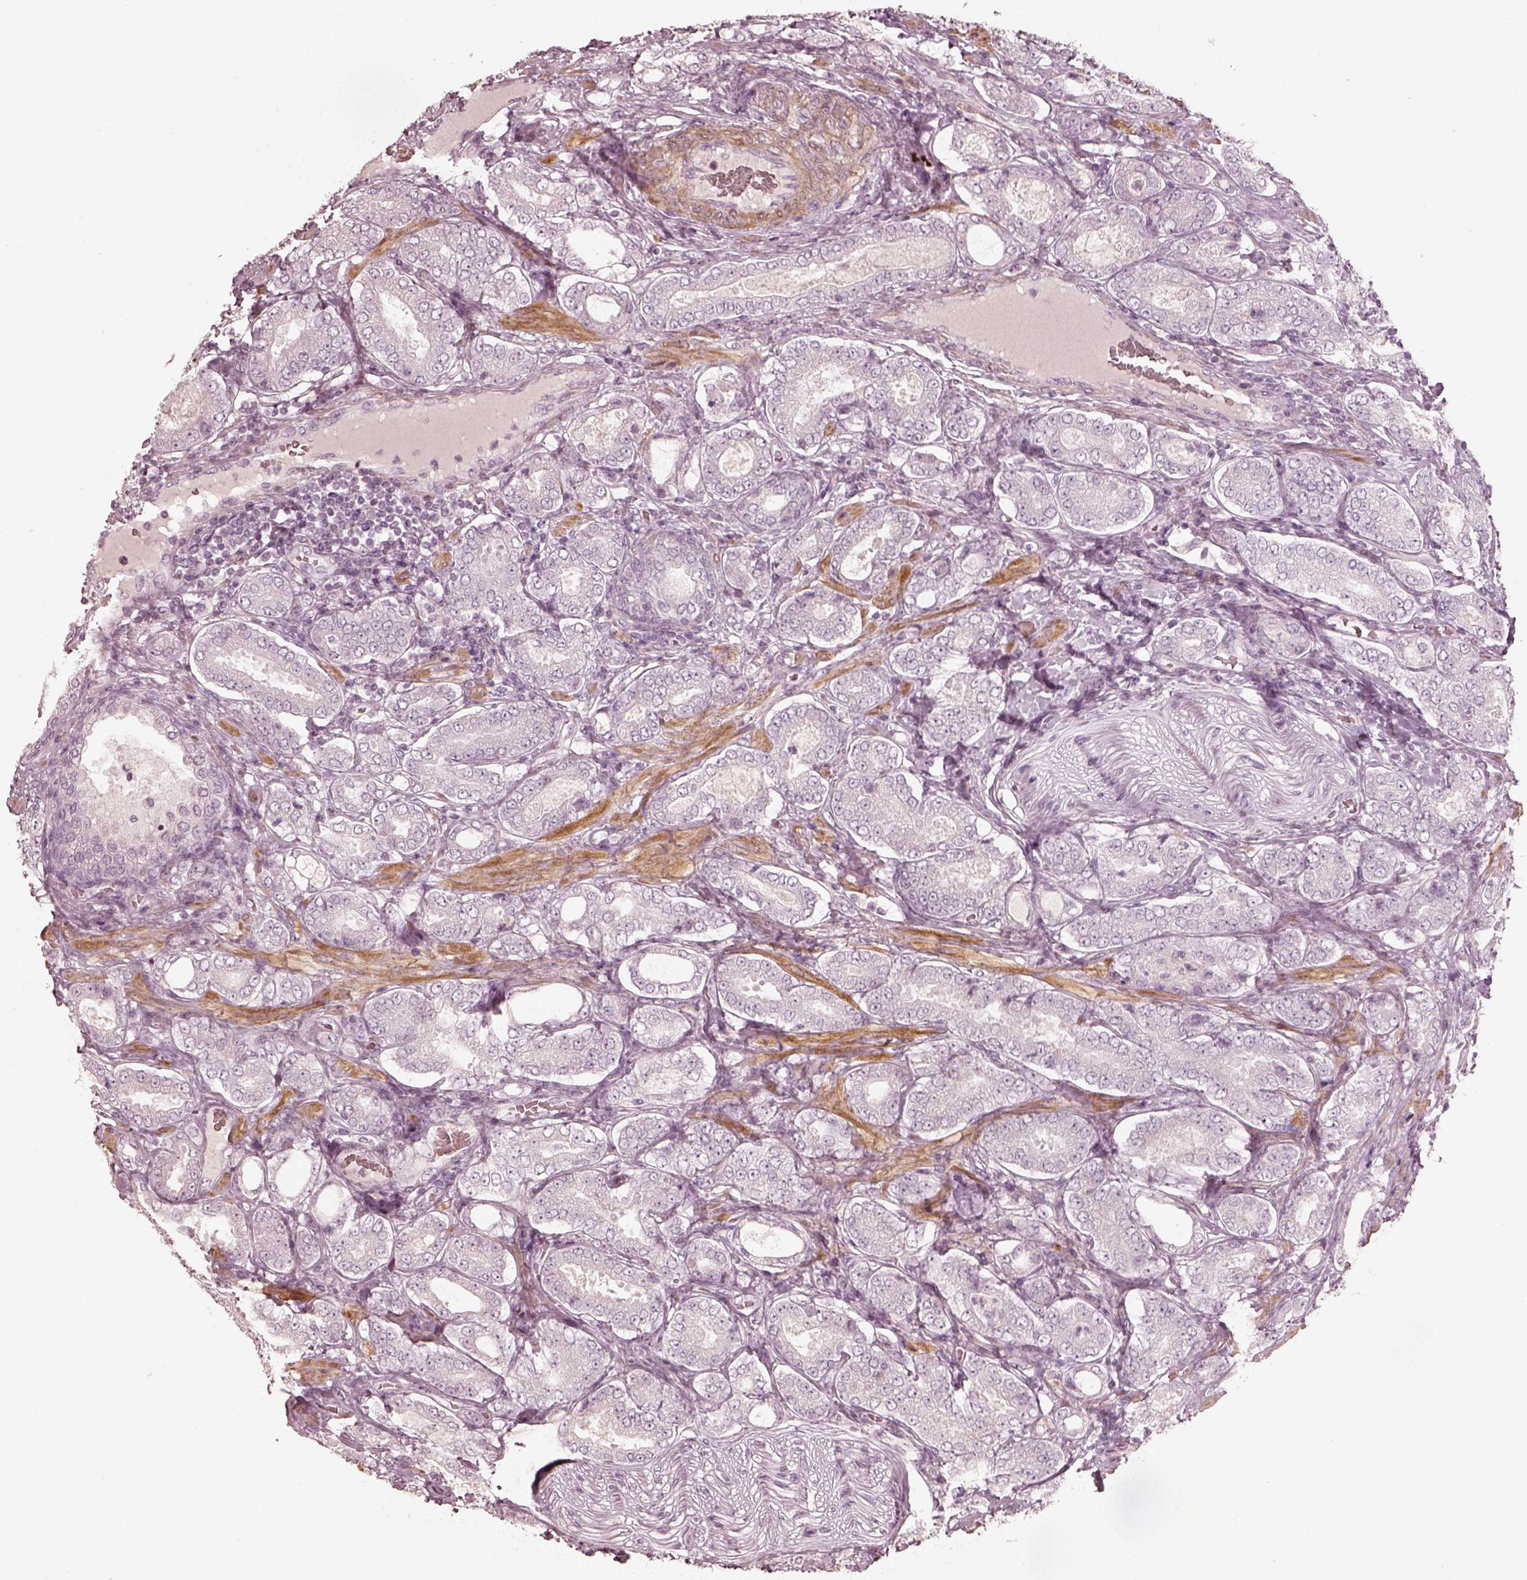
{"staining": {"intensity": "negative", "quantity": "none", "location": "none"}, "tissue": "prostate cancer", "cell_type": "Tumor cells", "image_type": "cancer", "snomed": [{"axis": "morphology", "description": "Adenocarcinoma, NOS"}, {"axis": "topography", "description": "Prostate"}], "caption": "Immunohistochemistry photomicrograph of human adenocarcinoma (prostate) stained for a protein (brown), which exhibits no positivity in tumor cells.", "gene": "PRLHR", "patient": {"sex": "male", "age": 64}}